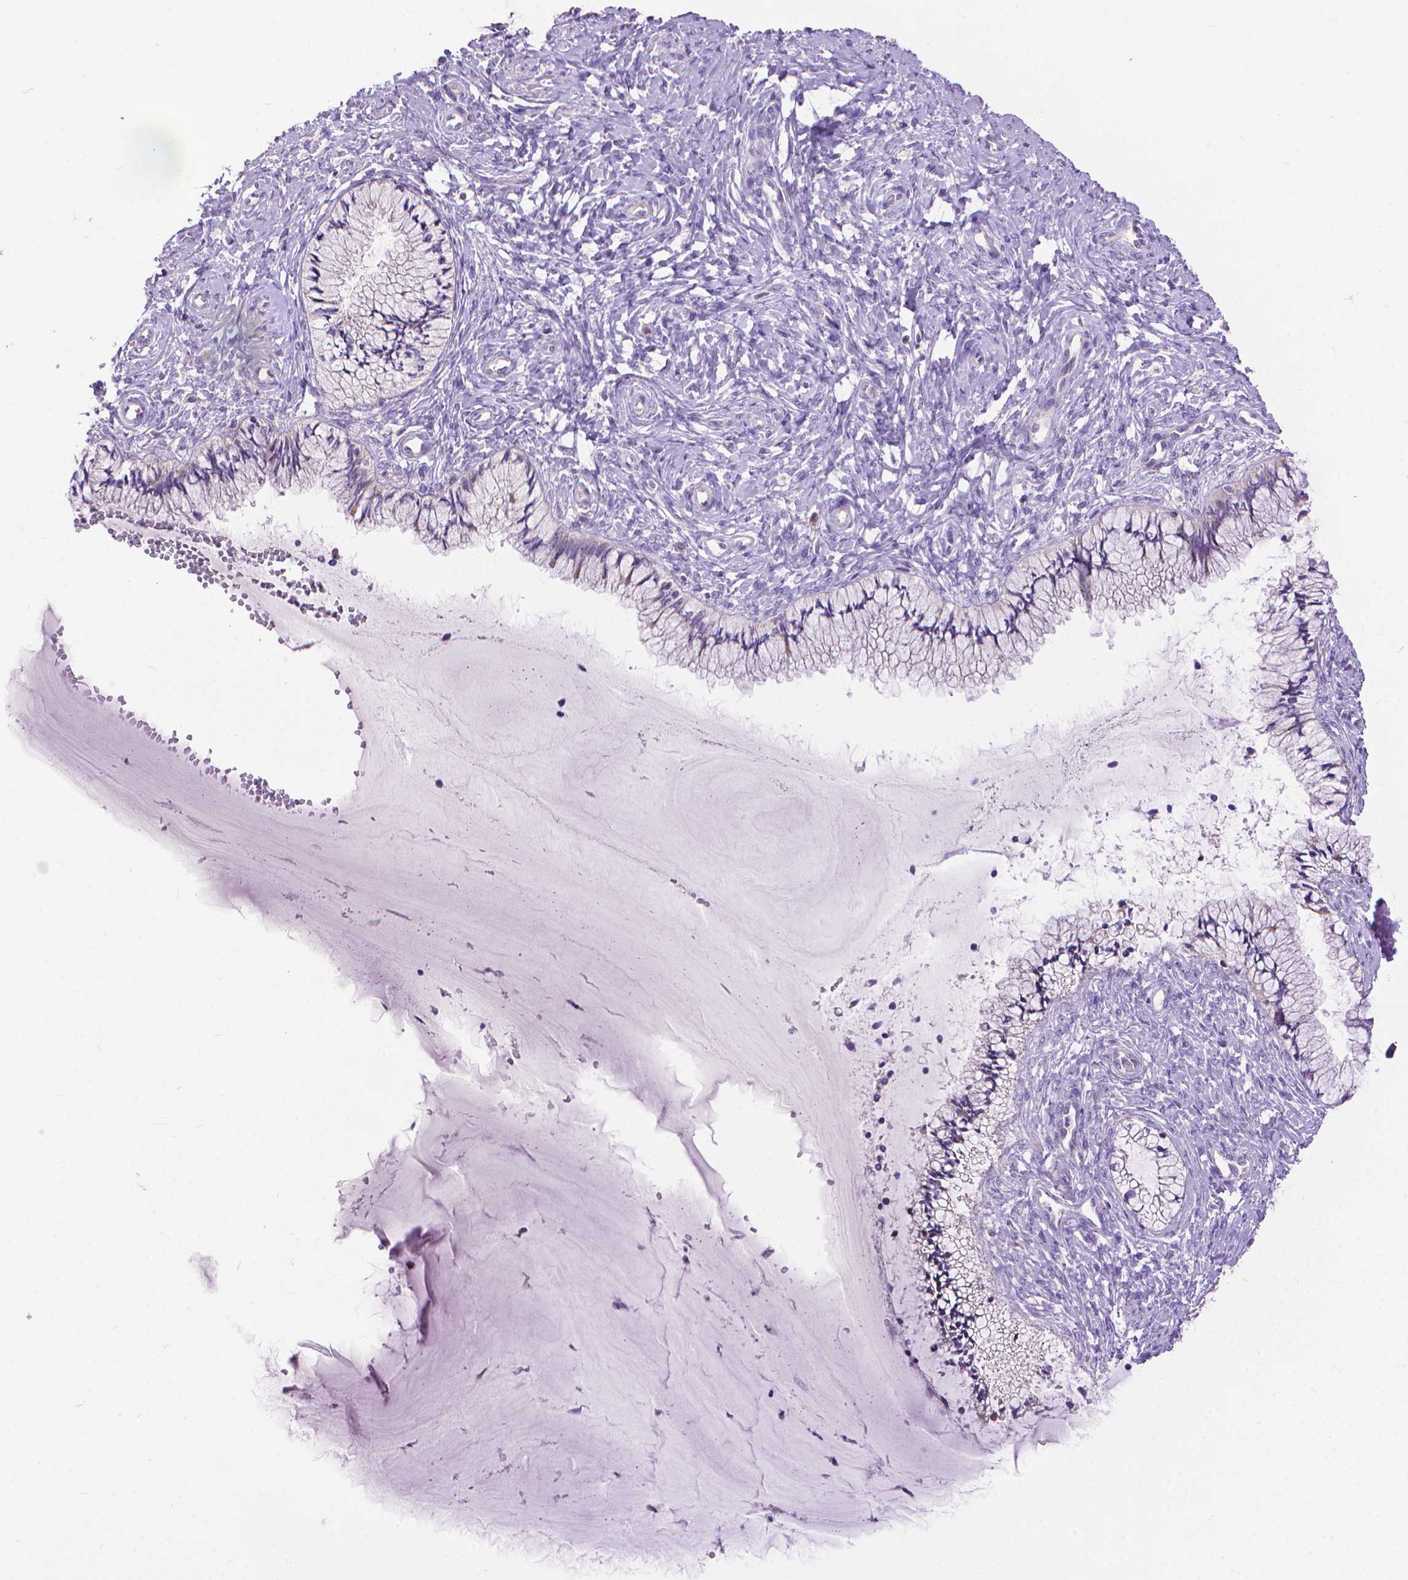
{"staining": {"intensity": "negative", "quantity": "none", "location": "none"}, "tissue": "cervix", "cell_type": "Glandular cells", "image_type": "normal", "snomed": [{"axis": "morphology", "description": "Normal tissue, NOS"}, {"axis": "topography", "description": "Cervix"}], "caption": "High magnification brightfield microscopy of benign cervix stained with DAB (3,3'-diaminobenzidine) (brown) and counterstained with hematoxylin (blue): glandular cells show no significant staining. (Stains: DAB (3,3'-diaminobenzidine) immunohistochemistry with hematoxylin counter stain, Microscopy: brightfield microscopy at high magnification).", "gene": "SYN1", "patient": {"sex": "female", "age": 37}}